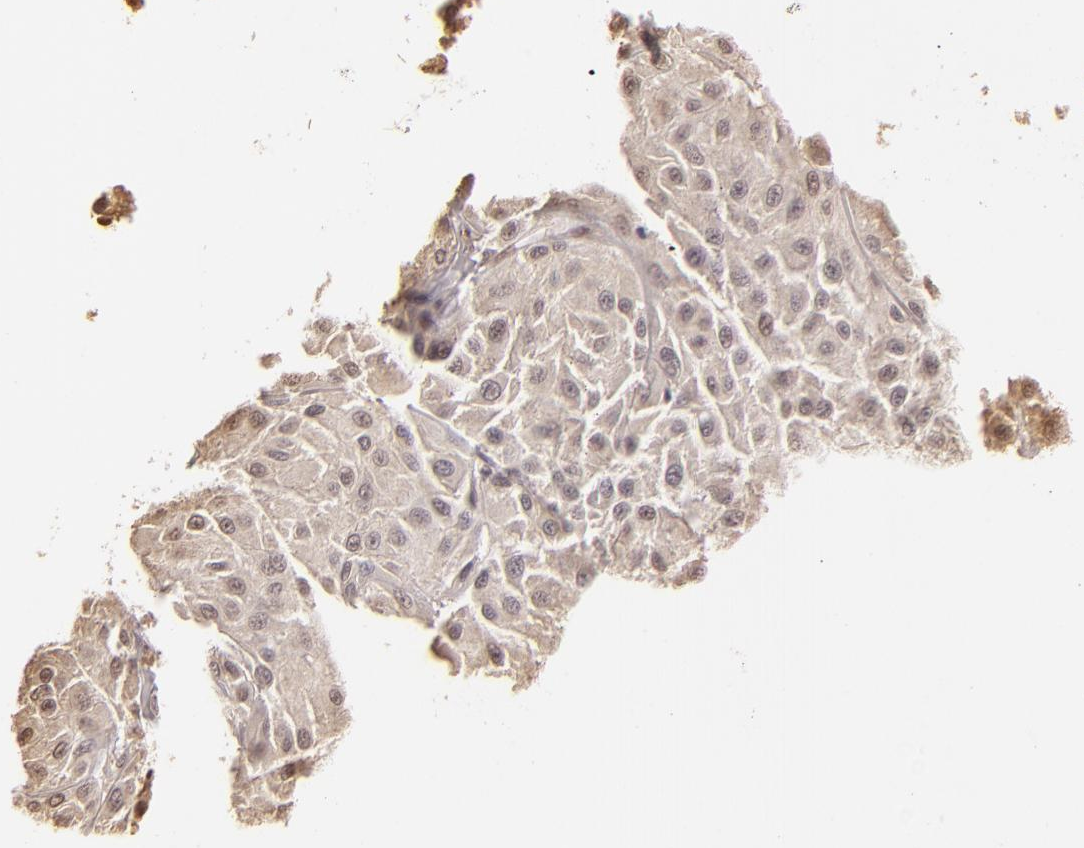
{"staining": {"intensity": "weak", "quantity": "<25%", "location": "nuclear"}, "tissue": "melanoma", "cell_type": "Tumor cells", "image_type": "cancer", "snomed": [{"axis": "morphology", "description": "Malignant melanoma, NOS"}, {"axis": "topography", "description": "Skin"}], "caption": "An immunohistochemistry micrograph of melanoma is shown. There is no staining in tumor cells of melanoma.", "gene": "ARPC2", "patient": {"sex": "male", "age": 36}}